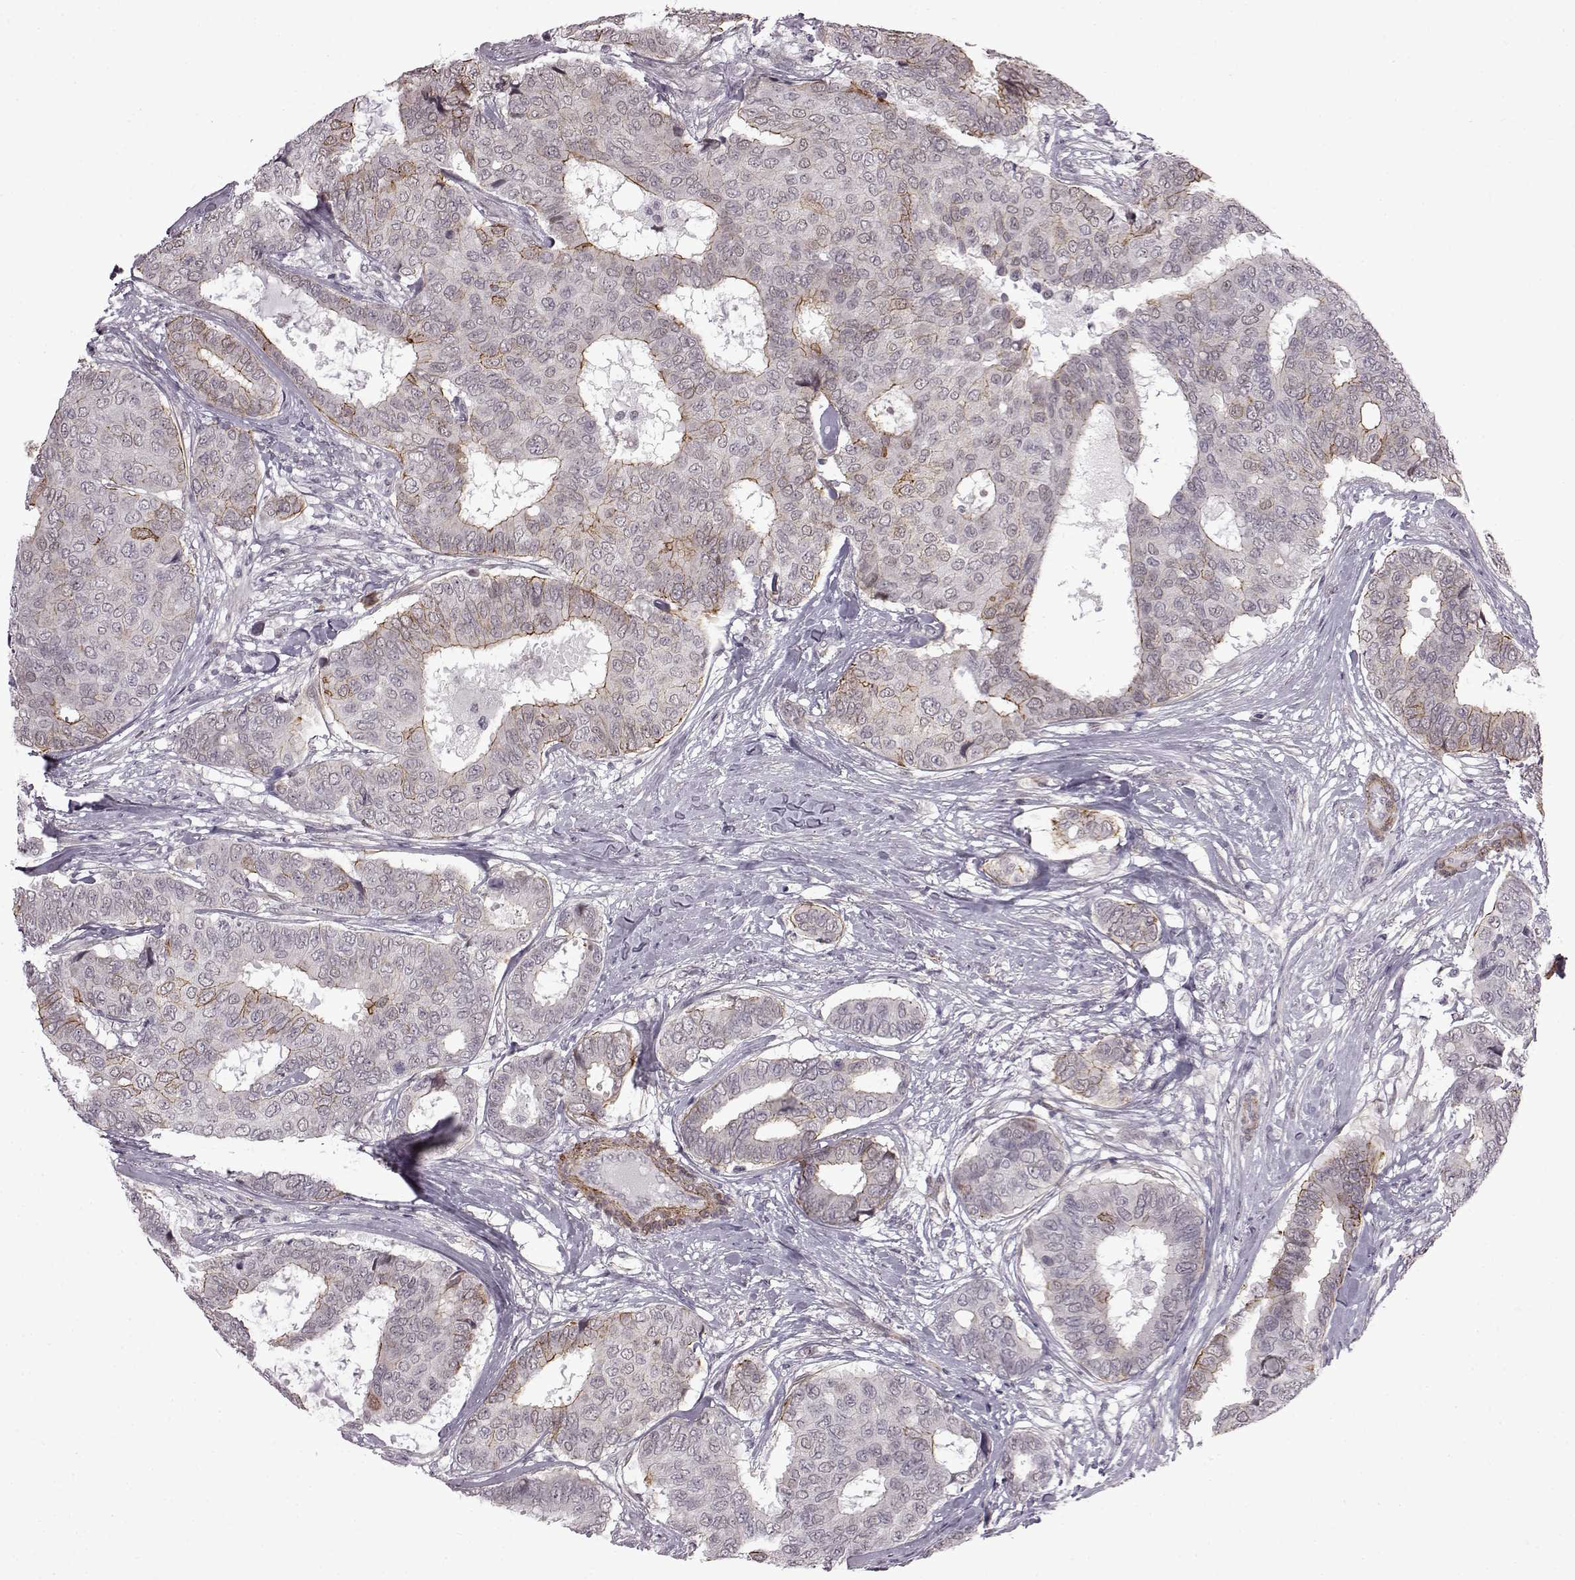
{"staining": {"intensity": "strong", "quantity": "<25%", "location": "cytoplasmic/membranous"}, "tissue": "breast cancer", "cell_type": "Tumor cells", "image_type": "cancer", "snomed": [{"axis": "morphology", "description": "Duct carcinoma"}, {"axis": "topography", "description": "Breast"}], "caption": "Immunohistochemical staining of human breast intraductal carcinoma exhibits medium levels of strong cytoplasmic/membranous protein expression in approximately <25% of tumor cells.", "gene": "SYNPO2", "patient": {"sex": "female", "age": 75}}